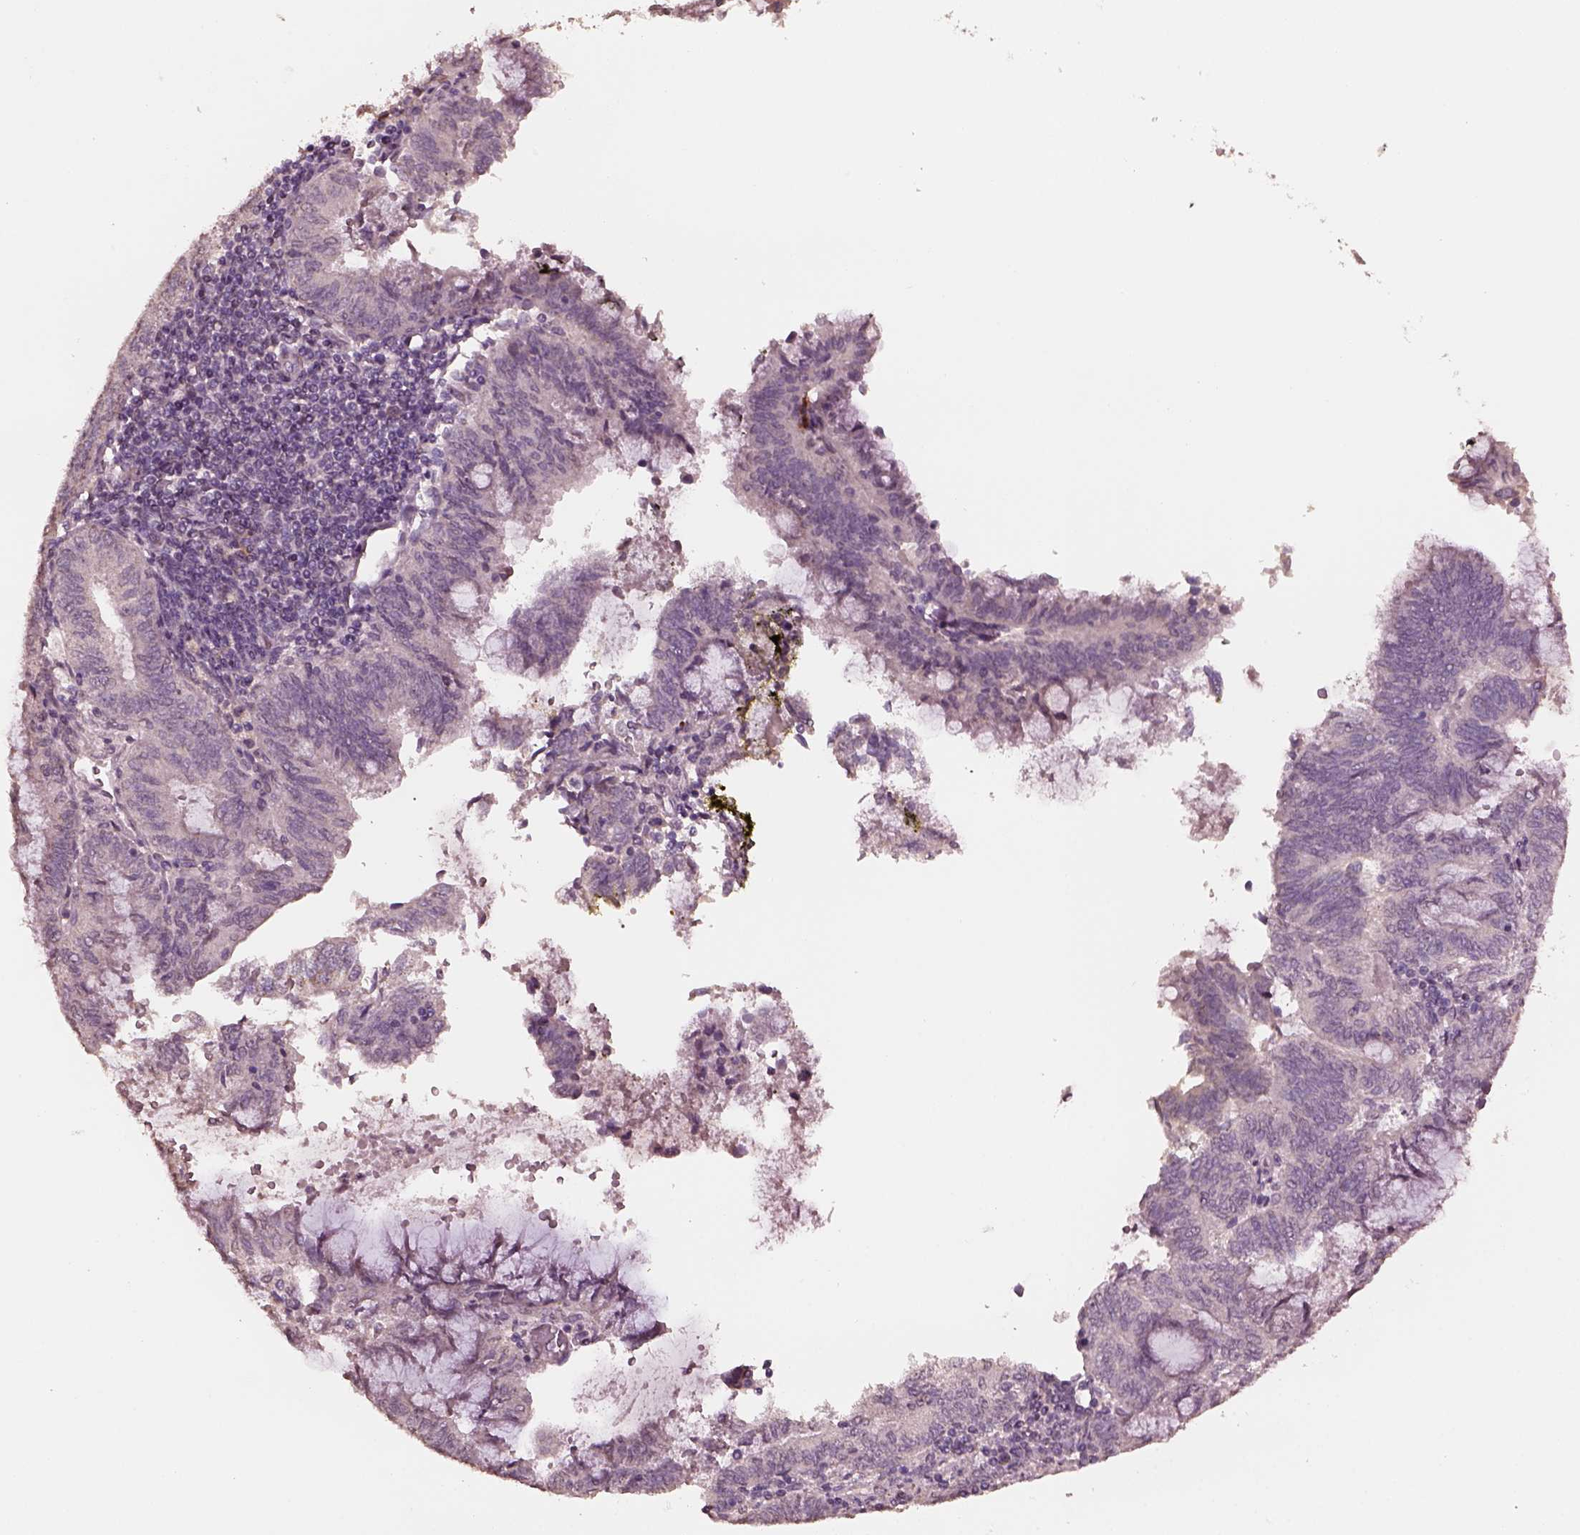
{"staining": {"intensity": "negative", "quantity": "none", "location": "none"}, "tissue": "endometrial cancer", "cell_type": "Tumor cells", "image_type": "cancer", "snomed": [{"axis": "morphology", "description": "Adenocarcinoma, NOS"}, {"axis": "topography", "description": "Endometrium"}], "caption": "DAB (3,3'-diaminobenzidine) immunohistochemical staining of adenocarcinoma (endometrial) reveals no significant staining in tumor cells. (Brightfield microscopy of DAB (3,3'-diaminobenzidine) IHC at high magnification).", "gene": "IL18RAP", "patient": {"sex": "female", "age": 65}}